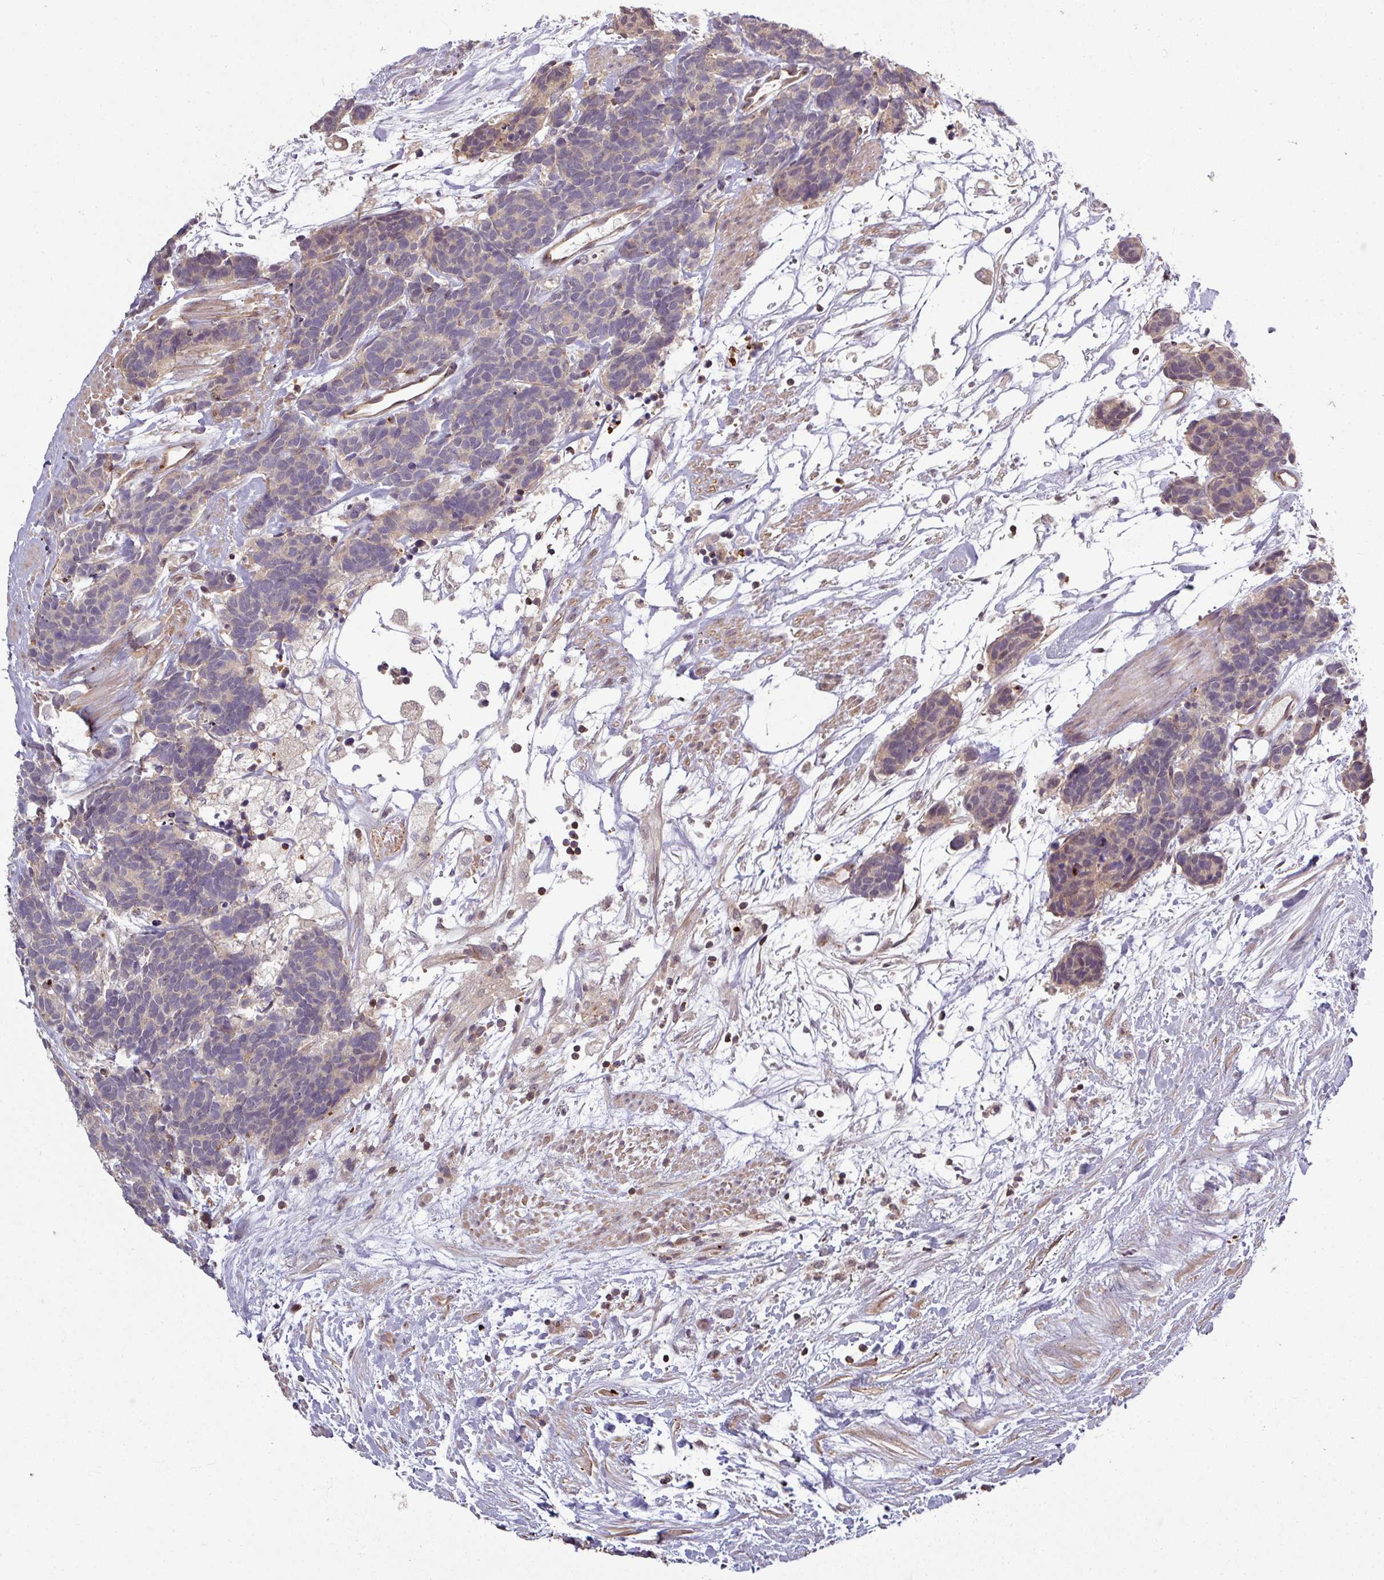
{"staining": {"intensity": "weak", "quantity": "<25%", "location": "cytoplasmic/membranous"}, "tissue": "carcinoid", "cell_type": "Tumor cells", "image_type": "cancer", "snomed": [{"axis": "morphology", "description": "Carcinoma, NOS"}, {"axis": "morphology", "description": "Carcinoid, malignant, NOS"}, {"axis": "topography", "description": "Prostate"}], "caption": "An image of human carcinoma is negative for staining in tumor cells.", "gene": "TUSC3", "patient": {"sex": "male", "age": 57}}